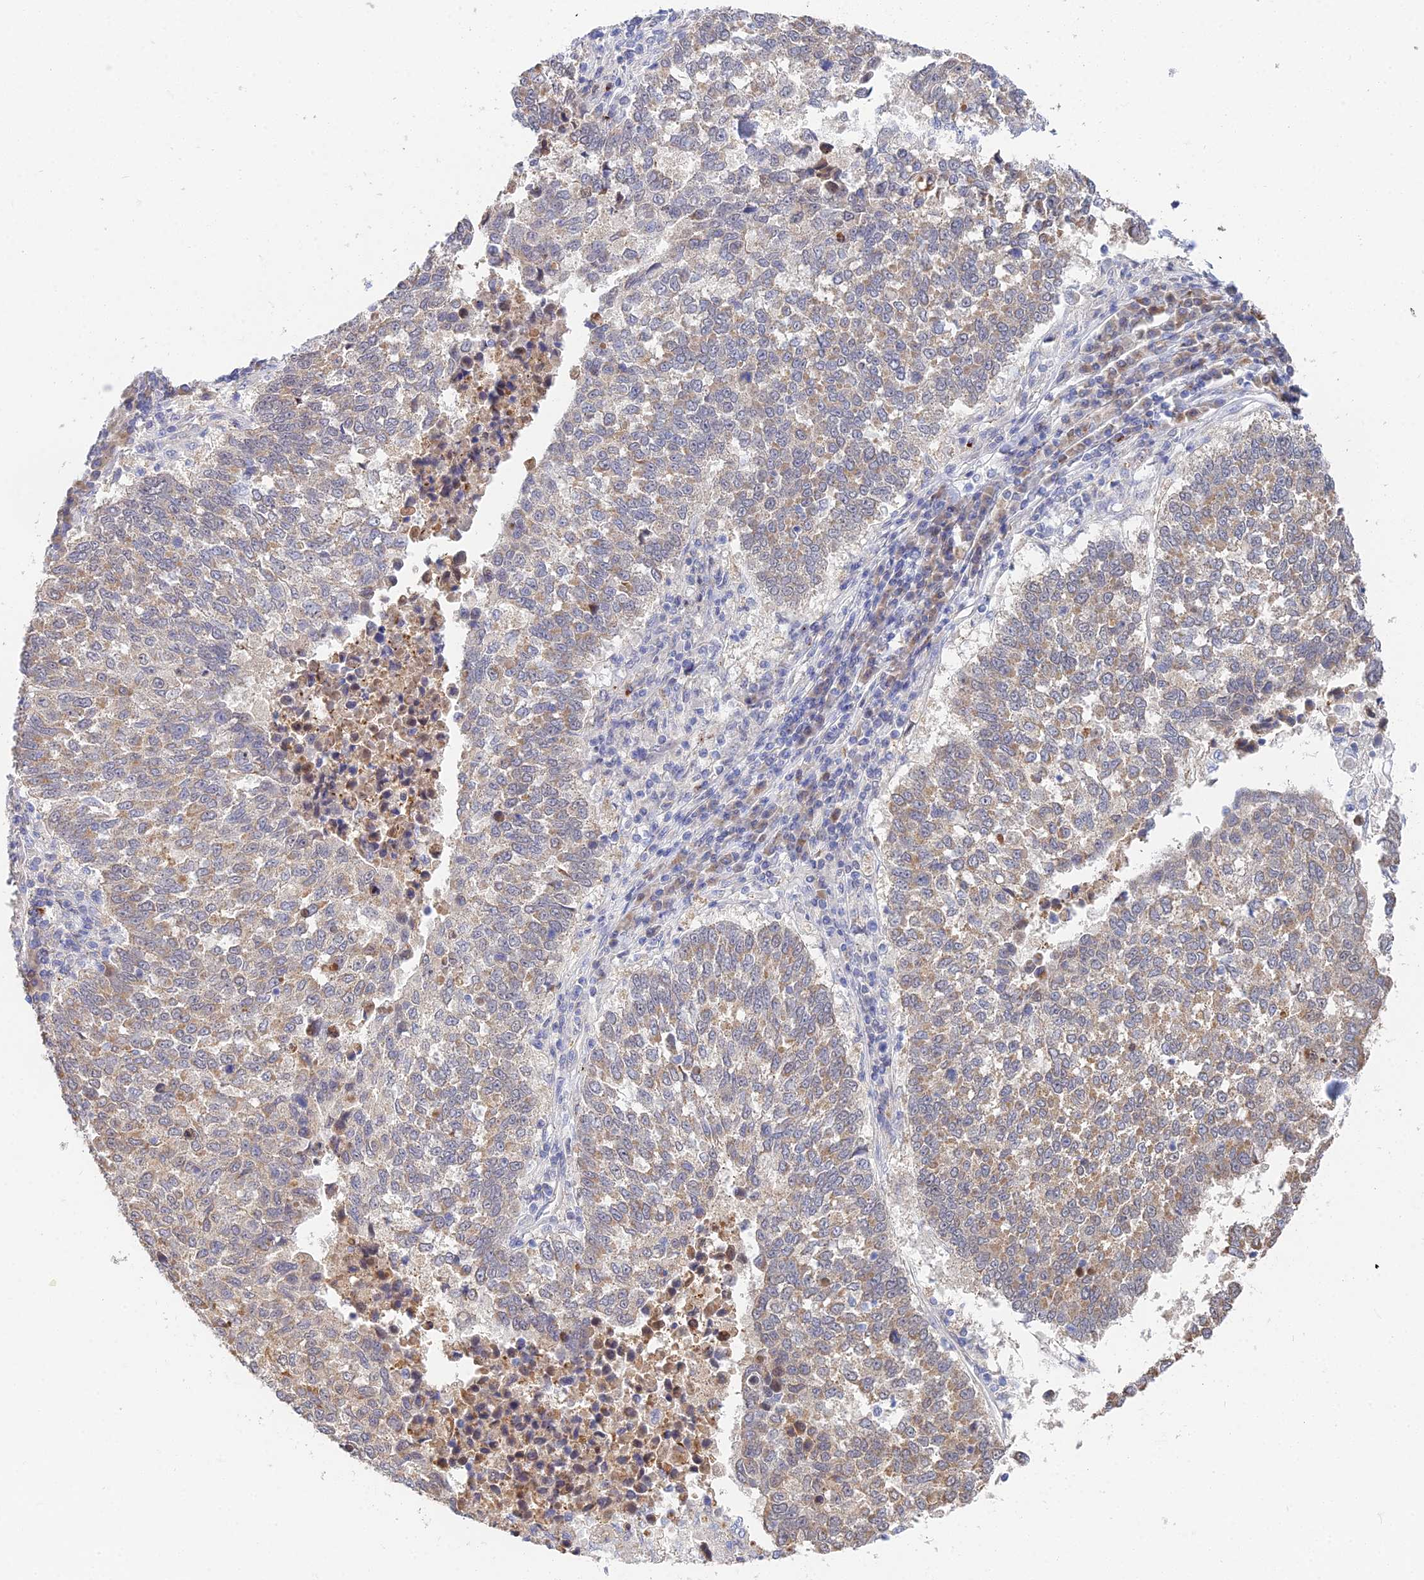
{"staining": {"intensity": "weak", "quantity": "25%-75%", "location": "cytoplasmic/membranous"}, "tissue": "lung cancer", "cell_type": "Tumor cells", "image_type": "cancer", "snomed": [{"axis": "morphology", "description": "Squamous cell carcinoma, NOS"}, {"axis": "topography", "description": "Lung"}], "caption": "Immunohistochemical staining of human lung cancer (squamous cell carcinoma) exhibits low levels of weak cytoplasmic/membranous protein positivity in approximately 25%-75% of tumor cells.", "gene": "DNAH14", "patient": {"sex": "male", "age": 73}}